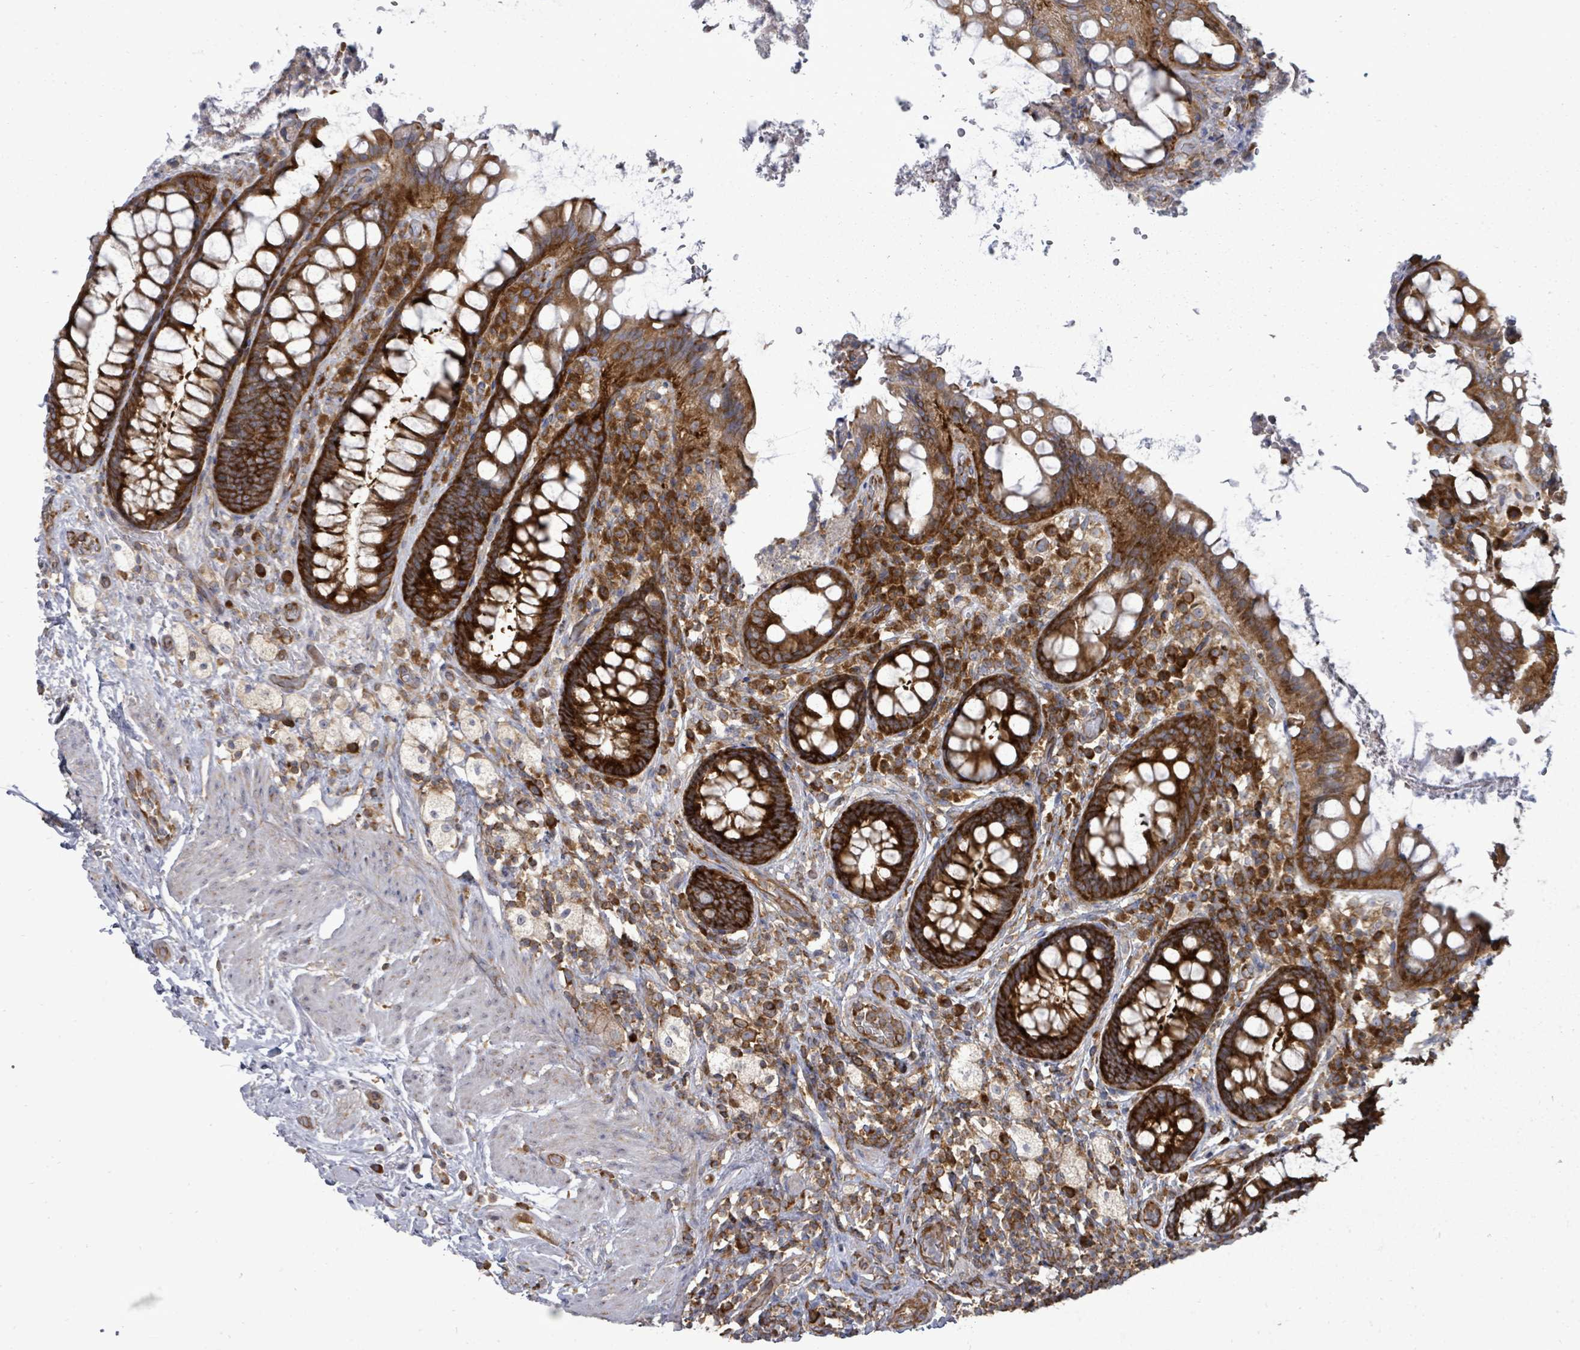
{"staining": {"intensity": "strong", "quantity": ">75%", "location": "cytoplasmic/membranous"}, "tissue": "rectum", "cell_type": "Glandular cells", "image_type": "normal", "snomed": [{"axis": "morphology", "description": "Normal tissue, NOS"}, {"axis": "topography", "description": "Rectum"}, {"axis": "topography", "description": "Peripheral nerve tissue"}], "caption": "Benign rectum exhibits strong cytoplasmic/membranous positivity in about >75% of glandular cells.", "gene": "EIF3CL", "patient": {"sex": "female", "age": 69}}